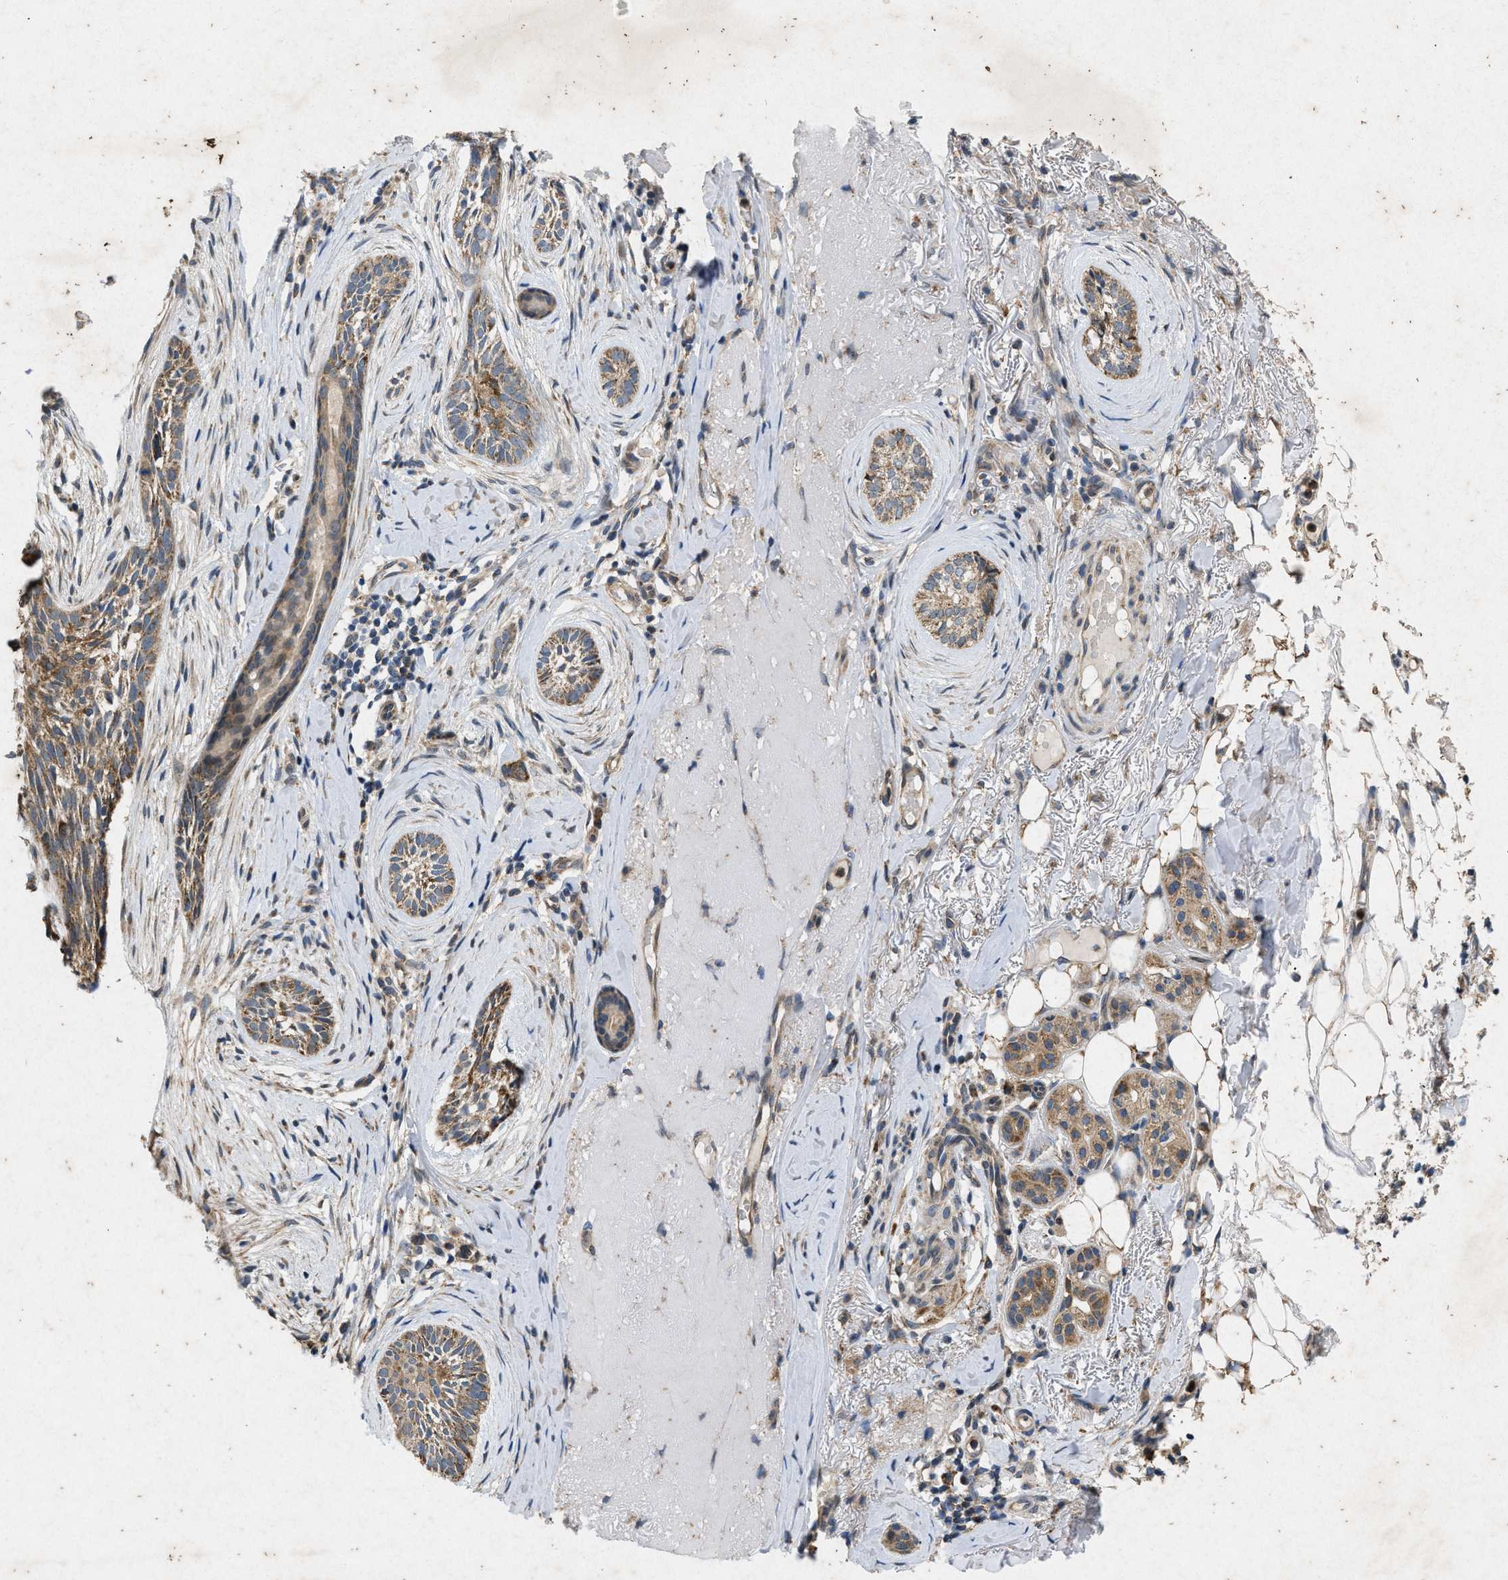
{"staining": {"intensity": "moderate", "quantity": ">75%", "location": "cytoplasmic/membranous"}, "tissue": "skin cancer", "cell_type": "Tumor cells", "image_type": "cancer", "snomed": [{"axis": "morphology", "description": "Basal cell carcinoma"}, {"axis": "topography", "description": "Skin"}], "caption": "Basal cell carcinoma (skin) stained with DAB immunohistochemistry displays medium levels of moderate cytoplasmic/membranous positivity in about >75% of tumor cells.", "gene": "PRKG2", "patient": {"sex": "female", "age": 88}}